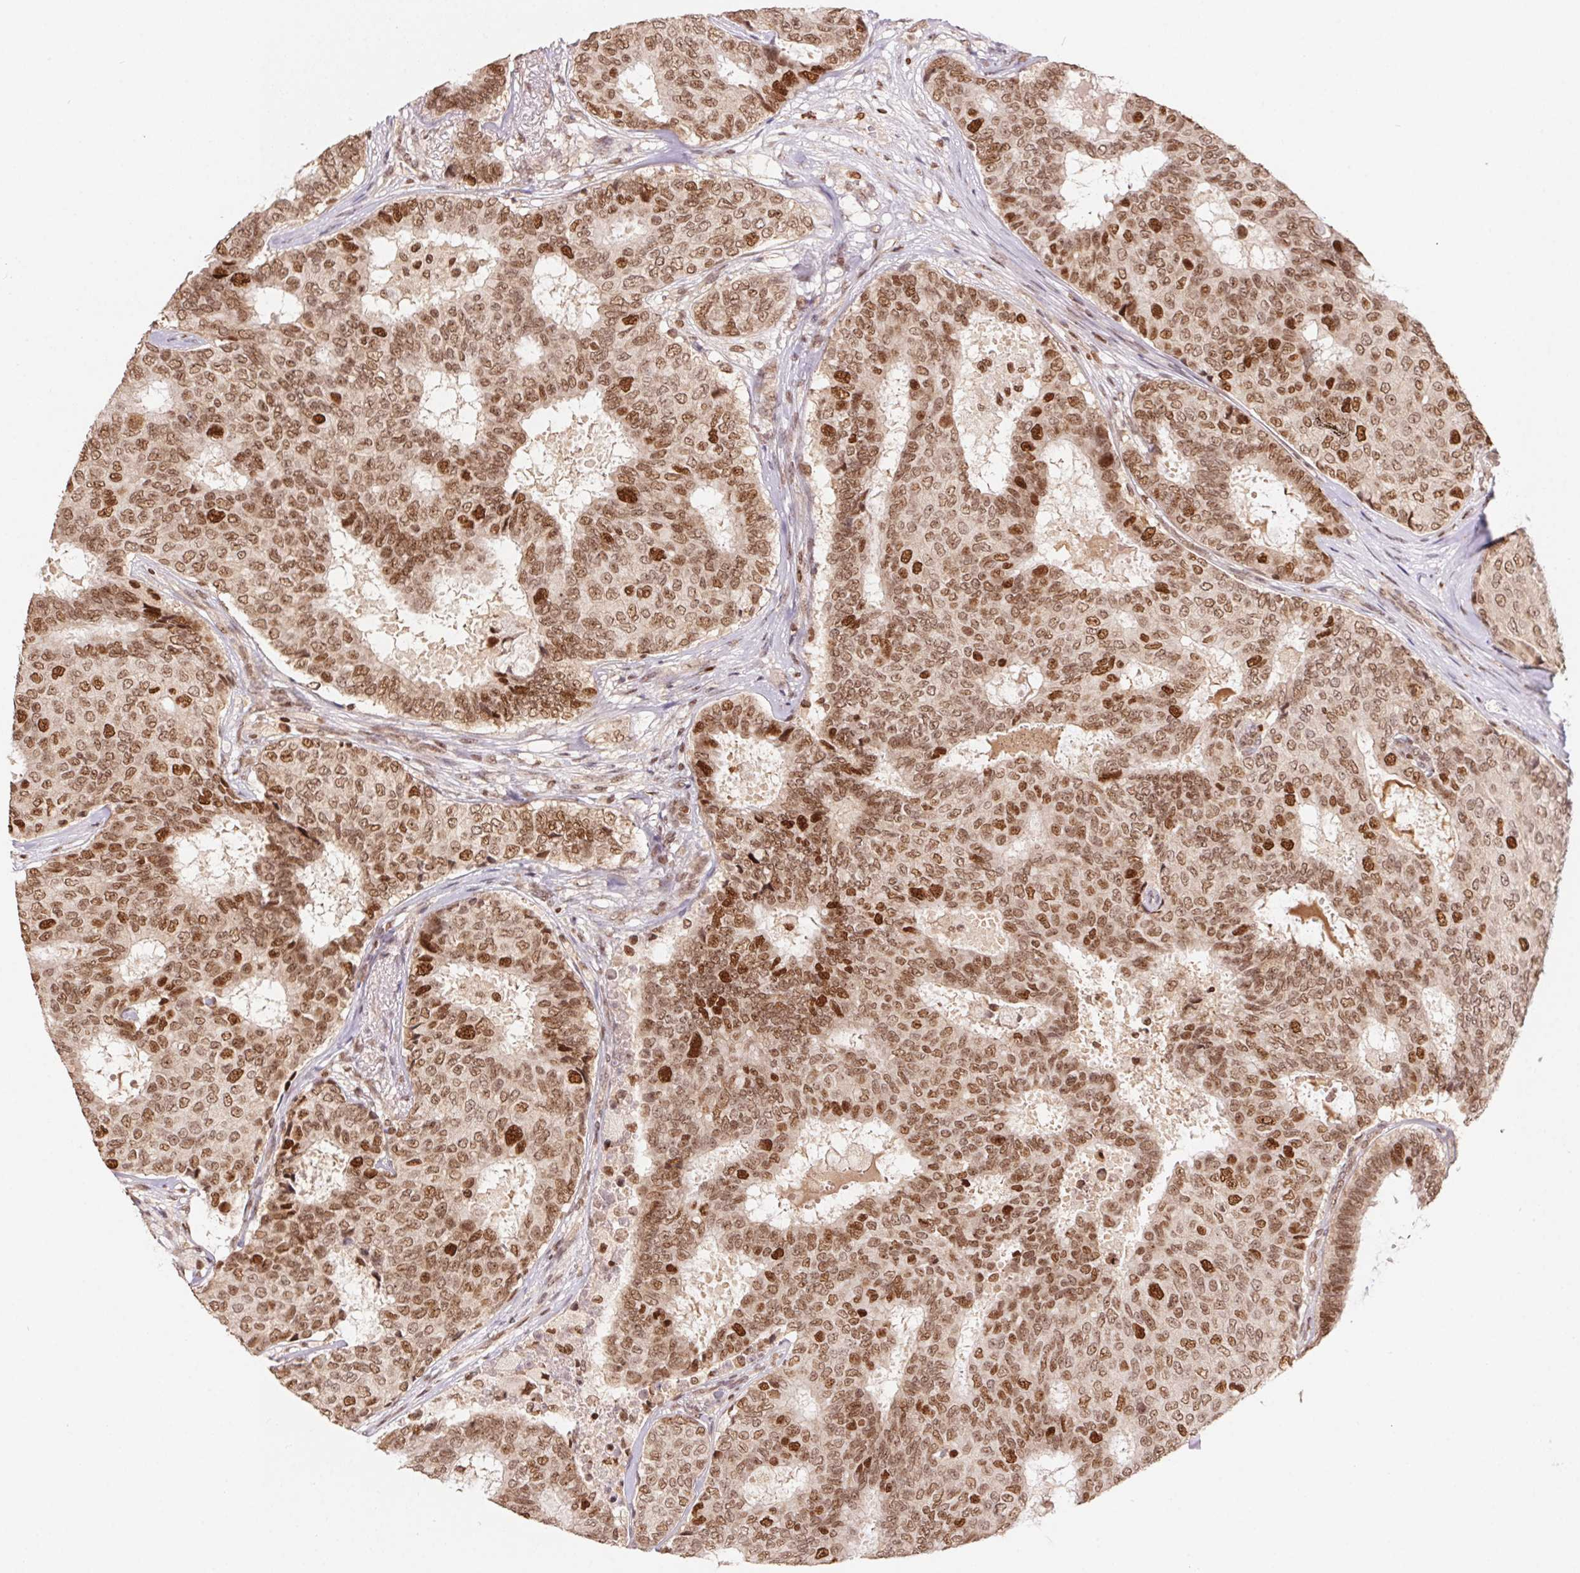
{"staining": {"intensity": "moderate", "quantity": ">75%", "location": "nuclear"}, "tissue": "breast cancer", "cell_type": "Tumor cells", "image_type": "cancer", "snomed": [{"axis": "morphology", "description": "Duct carcinoma"}, {"axis": "topography", "description": "Breast"}], "caption": "A histopathology image of human breast invasive ductal carcinoma stained for a protein demonstrates moderate nuclear brown staining in tumor cells.", "gene": "POLD3", "patient": {"sex": "female", "age": 75}}